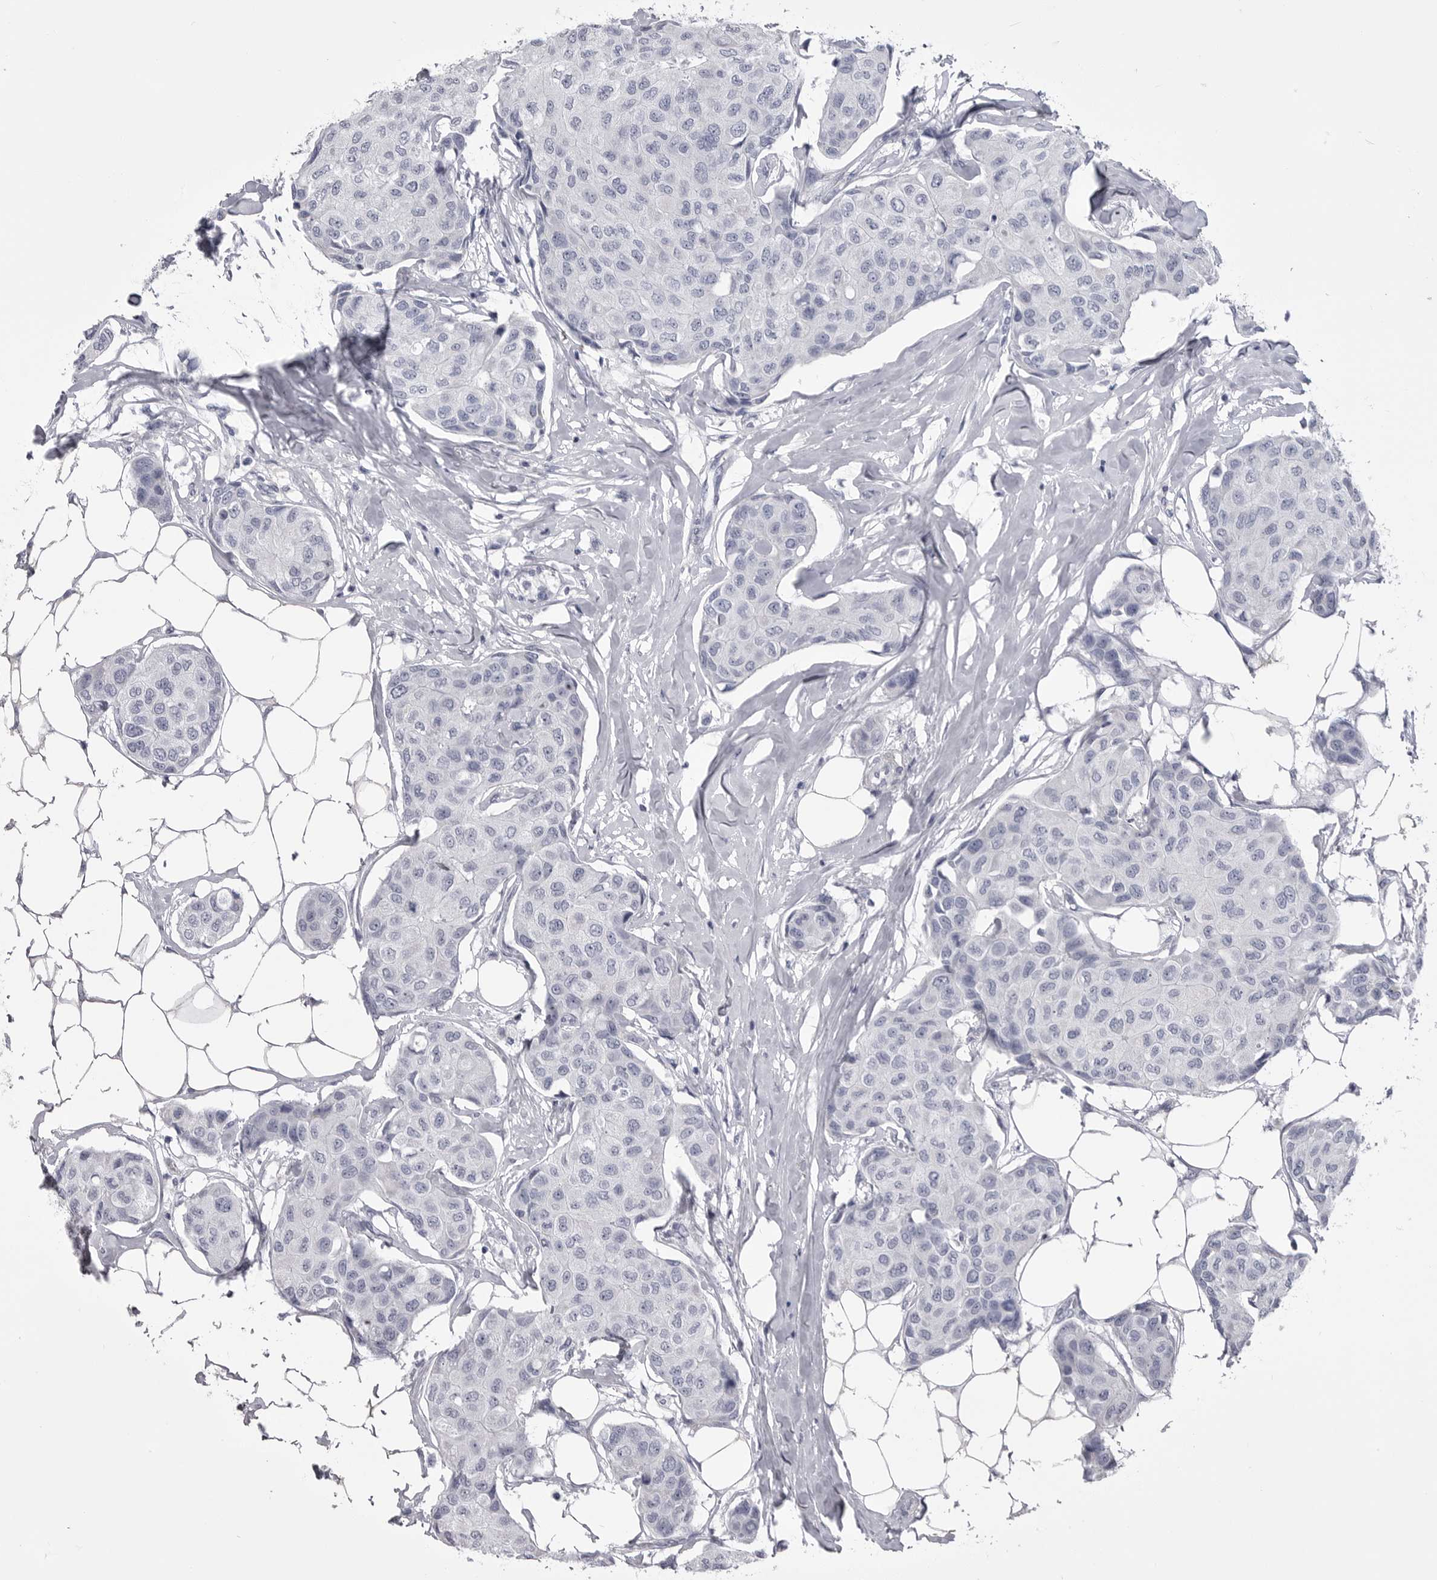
{"staining": {"intensity": "negative", "quantity": "none", "location": "none"}, "tissue": "breast cancer", "cell_type": "Tumor cells", "image_type": "cancer", "snomed": [{"axis": "morphology", "description": "Duct carcinoma"}, {"axis": "topography", "description": "Breast"}], "caption": "Human breast infiltrating ductal carcinoma stained for a protein using IHC demonstrates no staining in tumor cells.", "gene": "ANK2", "patient": {"sex": "female", "age": 80}}